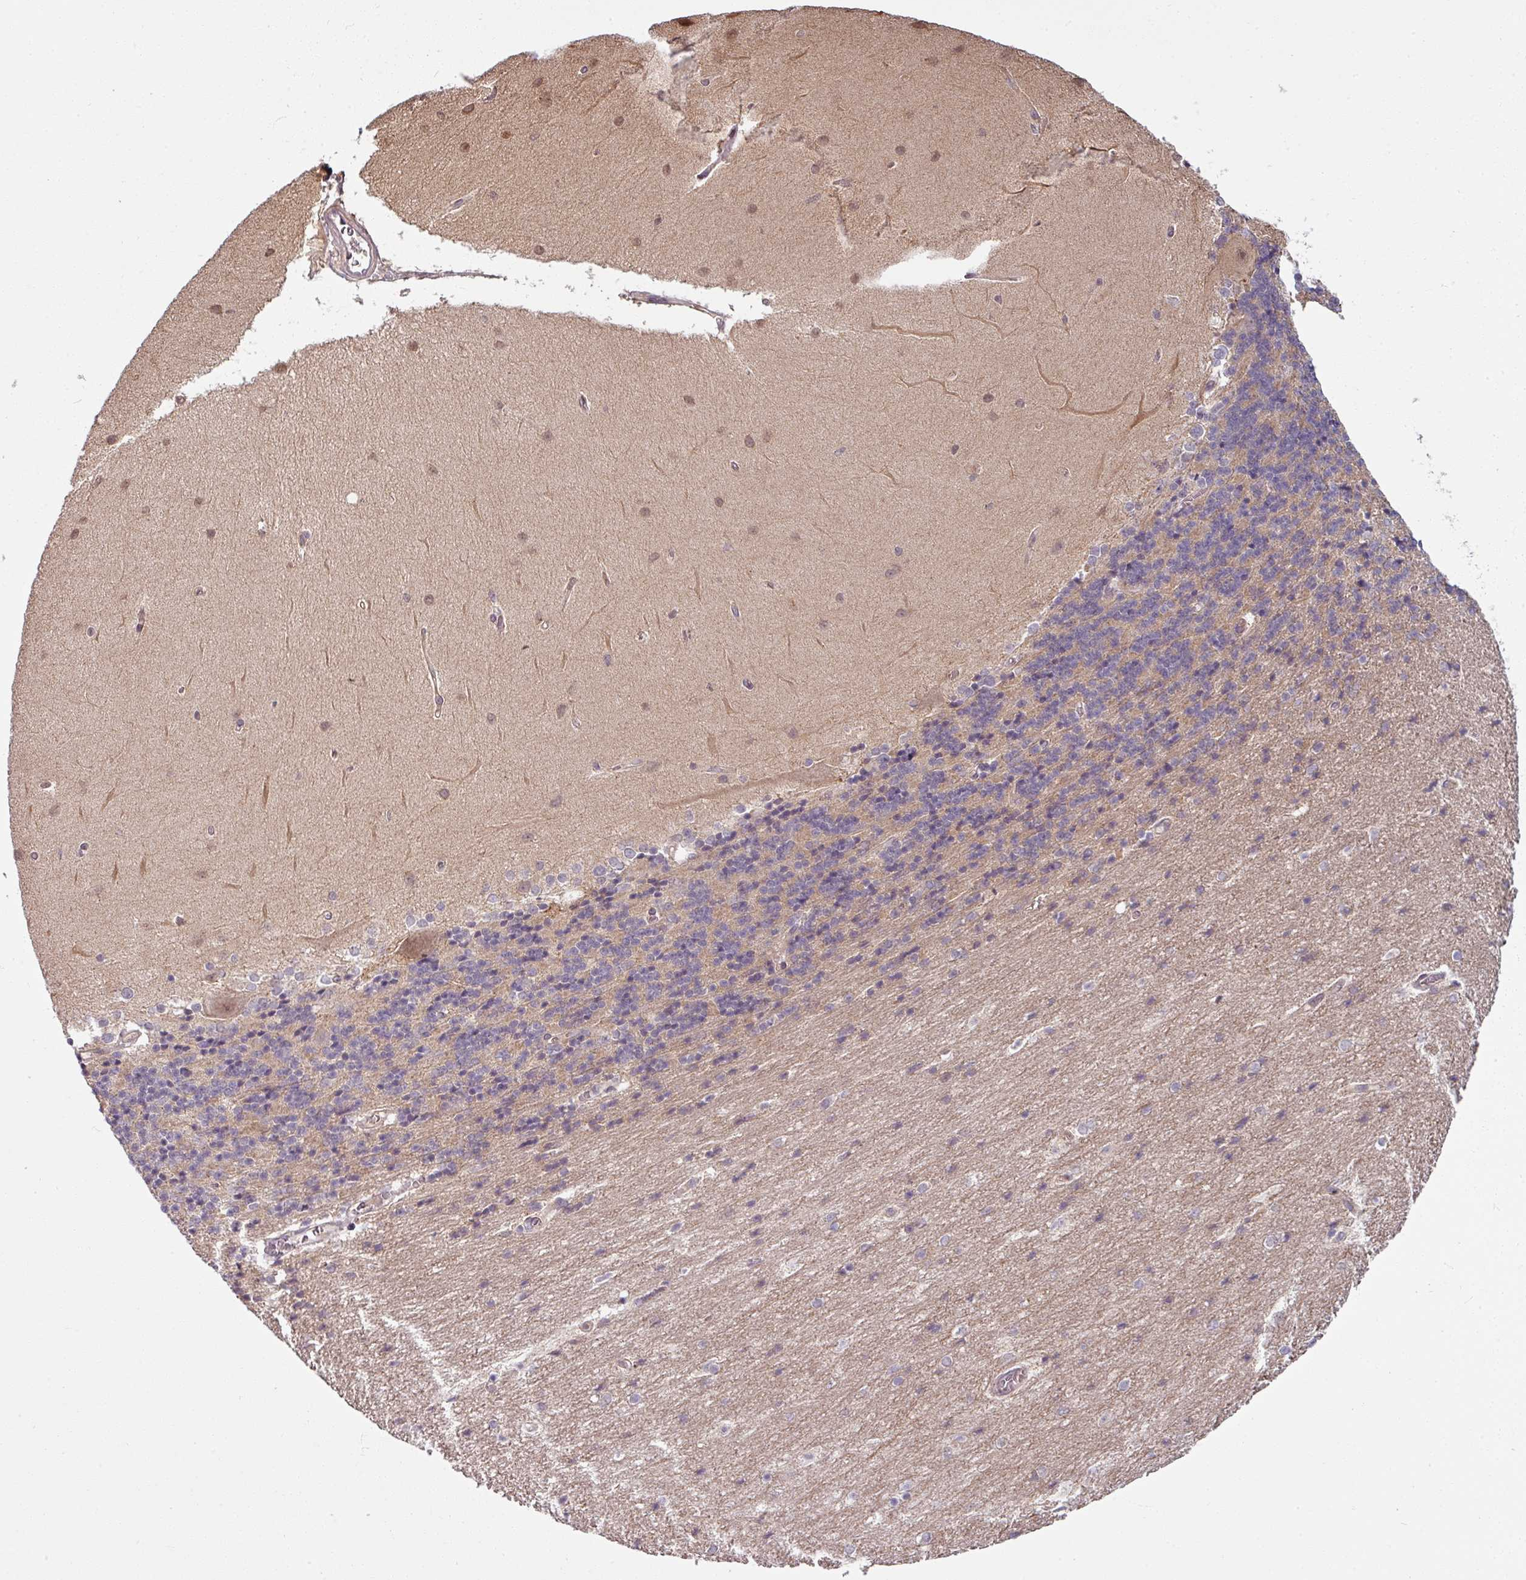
{"staining": {"intensity": "moderate", "quantity": "25%-75%", "location": "cytoplasmic/membranous"}, "tissue": "cerebellum", "cell_type": "Cells in granular layer", "image_type": "normal", "snomed": [{"axis": "morphology", "description": "Normal tissue, NOS"}, {"axis": "topography", "description": "Cerebellum"}], "caption": "This photomicrograph exhibits immunohistochemistry (IHC) staining of benign cerebellum, with medium moderate cytoplasmic/membranous staining in about 25%-75% of cells in granular layer.", "gene": "TUSC3", "patient": {"sex": "female", "age": 54}}